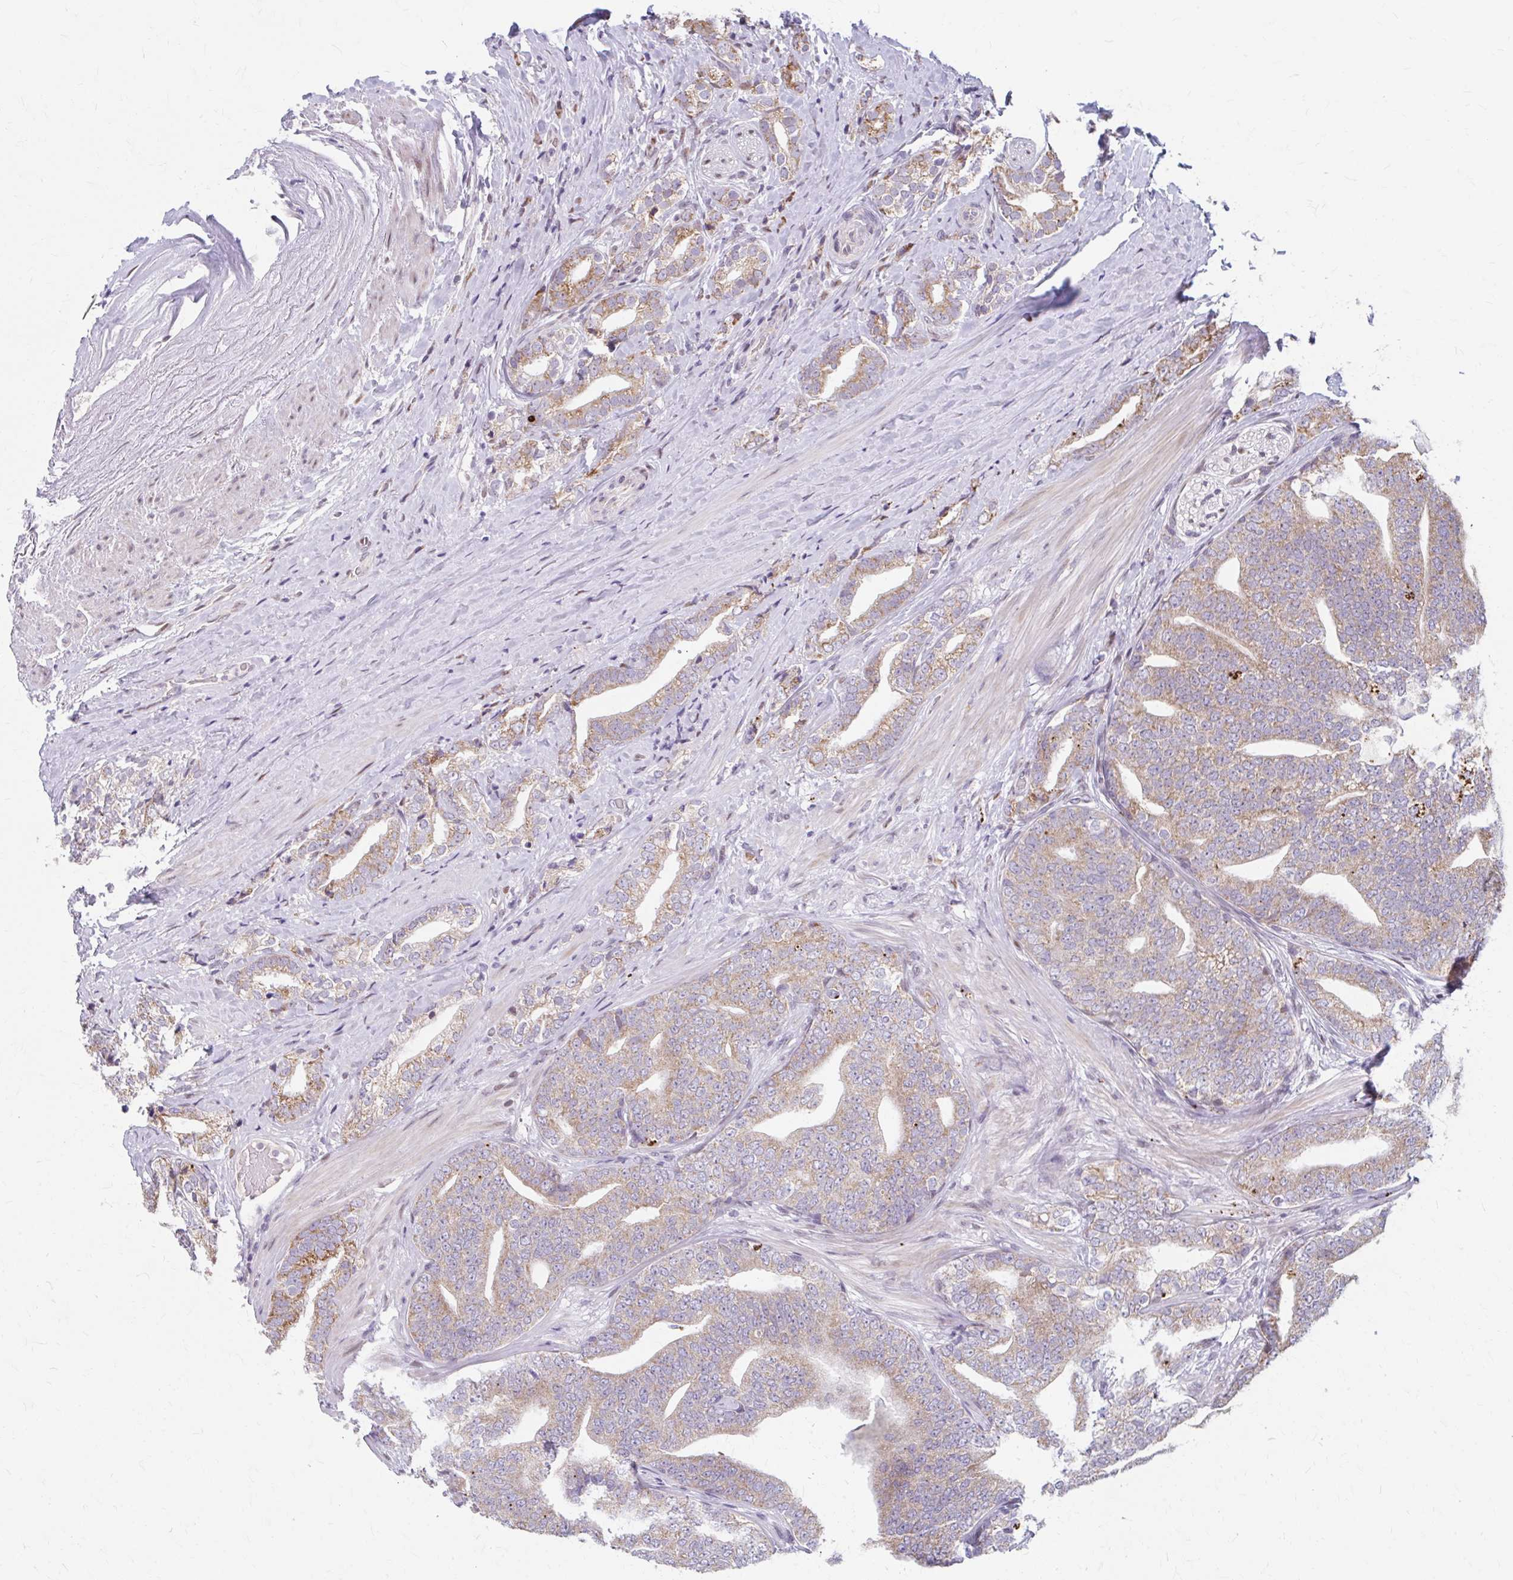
{"staining": {"intensity": "moderate", "quantity": ">75%", "location": "cytoplasmic/membranous"}, "tissue": "prostate cancer", "cell_type": "Tumor cells", "image_type": "cancer", "snomed": [{"axis": "morphology", "description": "Adenocarcinoma, High grade"}, {"axis": "topography", "description": "Prostate"}], "caption": "Immunohistochemistry image of prostate cancer (high-grade adenocarcinoma) stained for a protein (brown), which displays medium levels of moderate cytoplasmic/membranous staining in about >75% of tumor cells.", "gene": "BEAN1", "patient": {"sex": "male", "age": 72}}